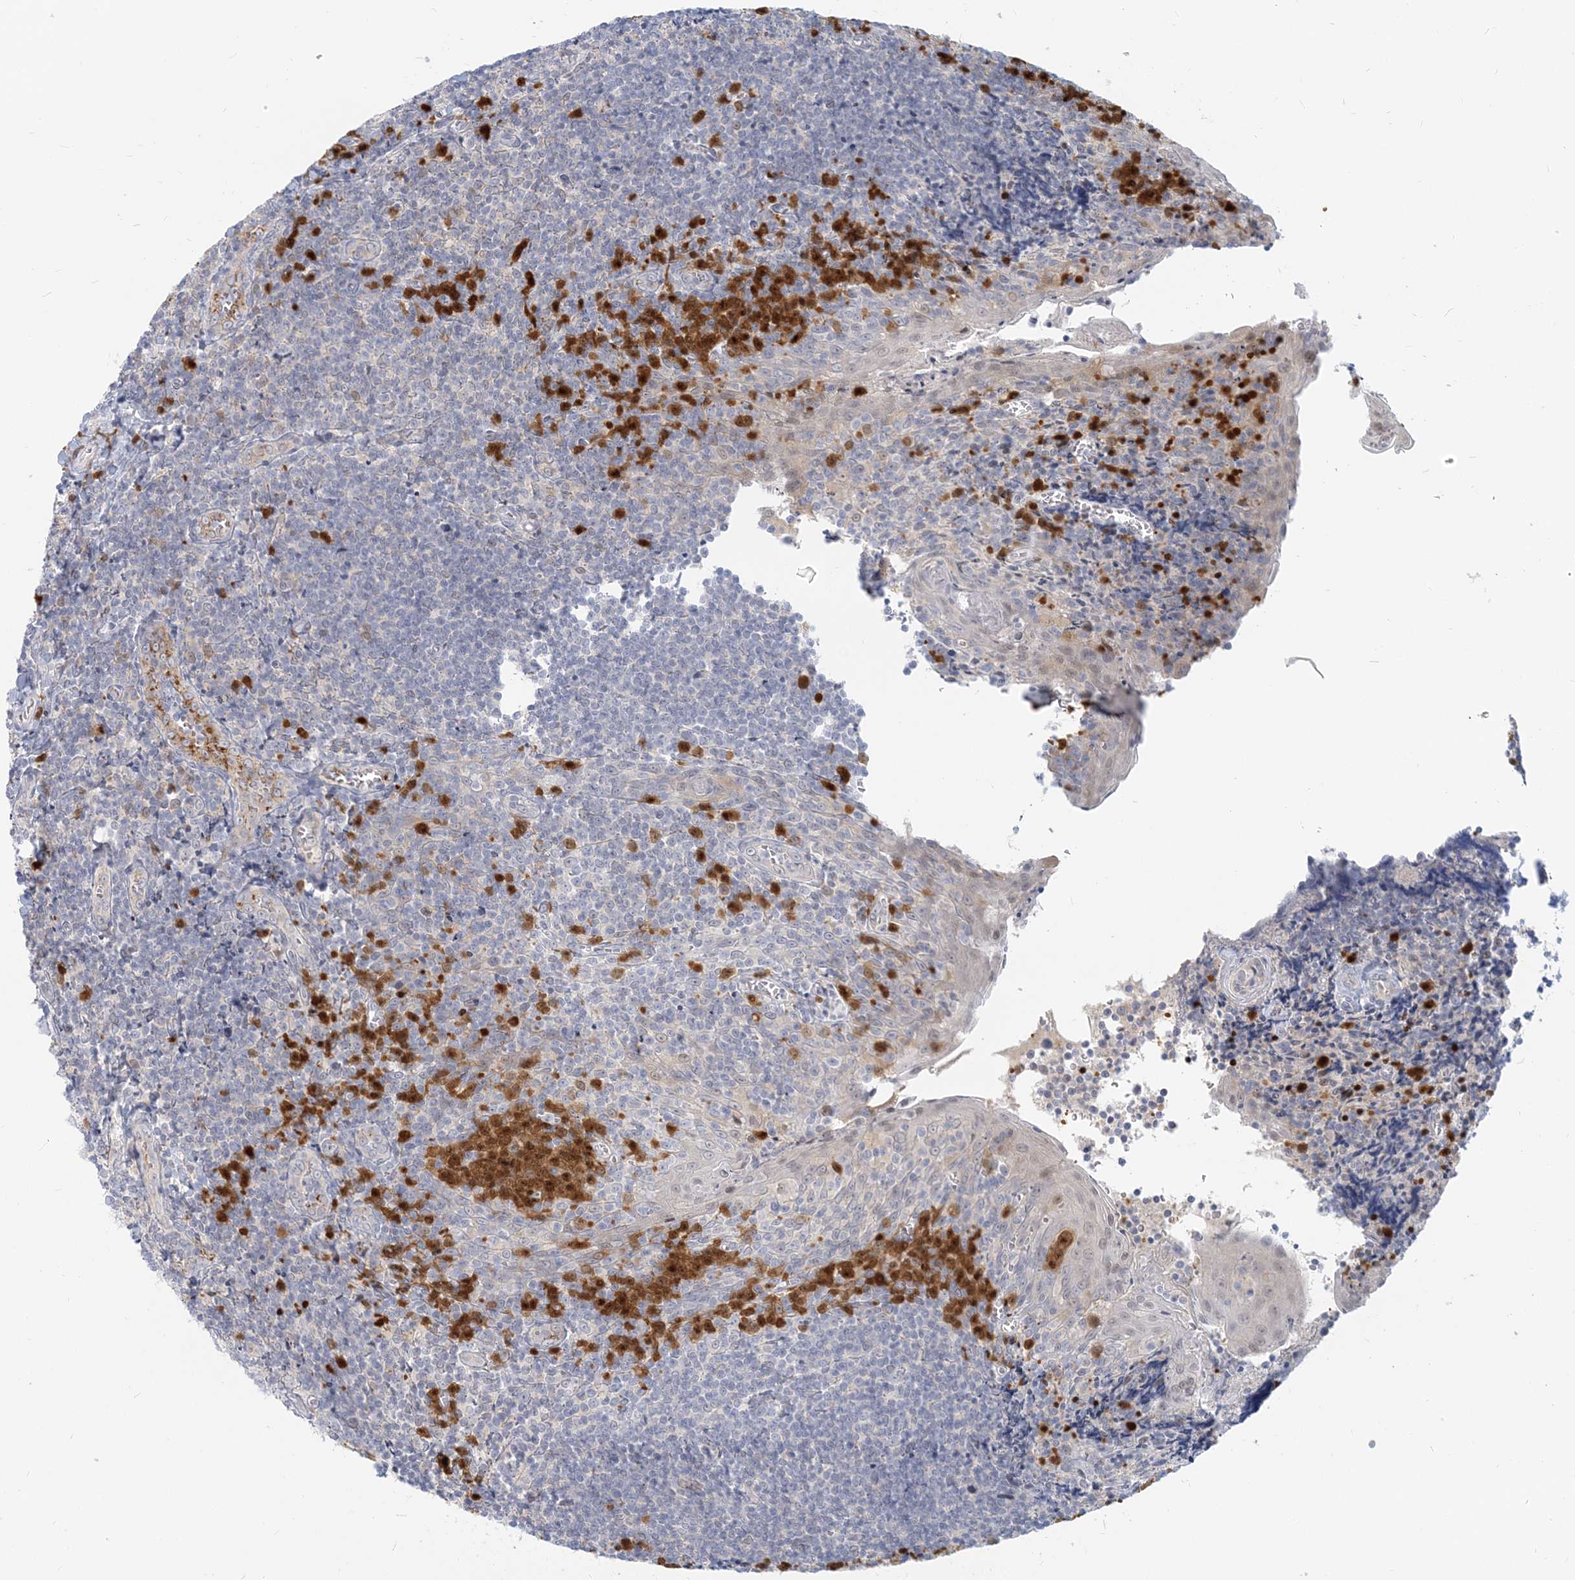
{"staining": {"intensity": "moderate", "quantity": "<25%", "location": "cytoplasmic/membranous"}, "tissue": "tonsil", "cell_type": "Germinal center cells", "image_type": "normal", "snomed": [{"axis": "morphology", "description": "Normal tissue, NOS"}, {"axis": "topography", "description": "Tonsil"}], "caption": "A high-resolution photomicrograph shows immunohistochemistry staining of unremarkable tonsil, which demonstrates moderate cytoplasmic/membranous expression in about <25% of germinal center cells.", "gene": "GMPPA", "patient": {"sex": "male", "age": 27}}